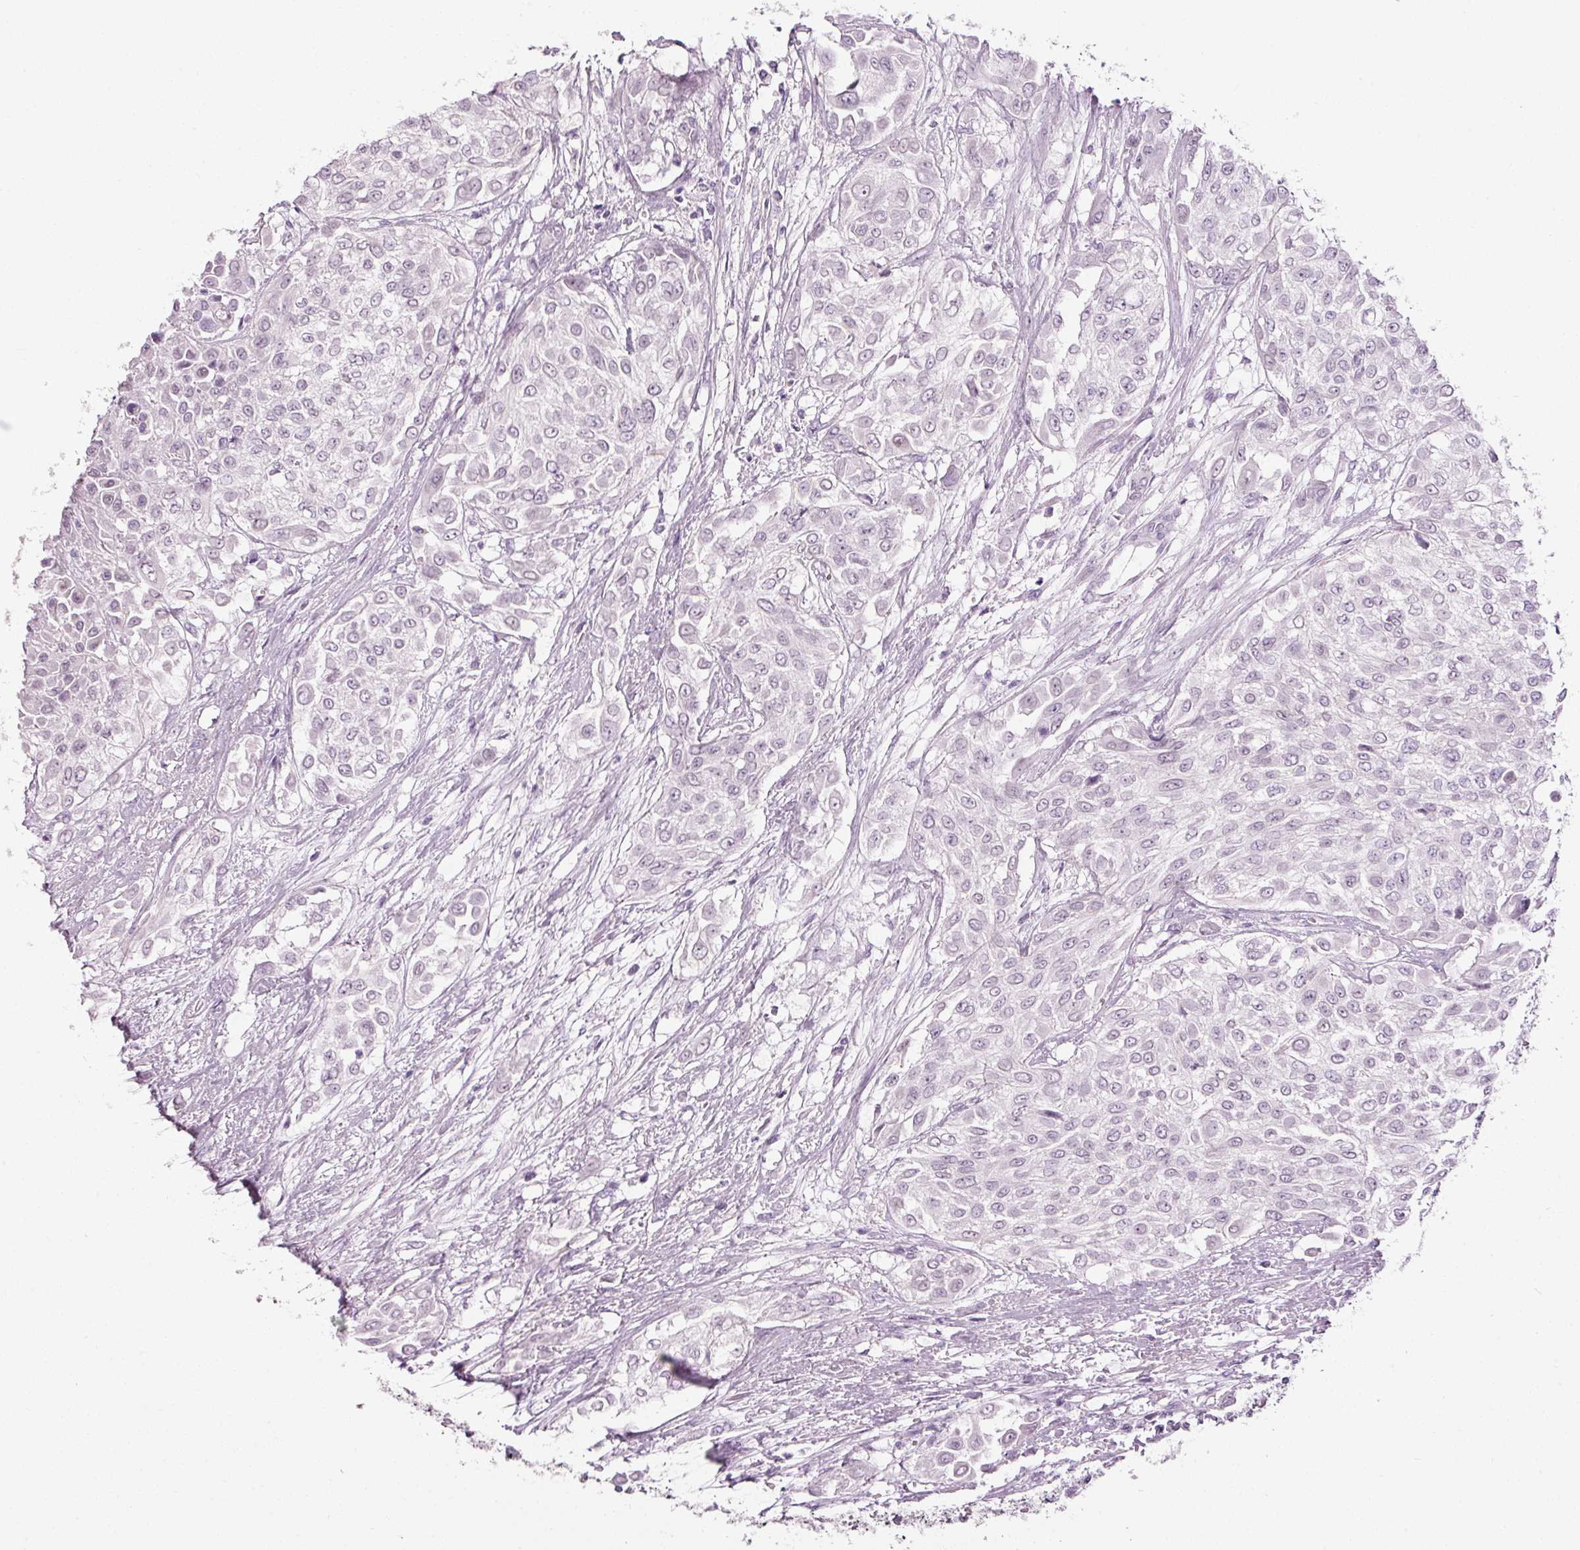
{"staining": {"intensity": "negative", "quantity": "none", "location": "none"}, "tissue": "urothelial cancer", "cell_type": "Tumor cells", "image_type": "cancer", "snomed": [{"axis": "morphology", "description": "Urothelial carcinoma, High grade"}, {"axis": "topography", "description": "Urinary bladder"}], "caption": "A photomicrograph of urothelial cancer stained for a protein demonstrates no brown staining in tumor cells.", "gene": "ANKRD20A1", "patient": {"sex": "male", "age": 57}}